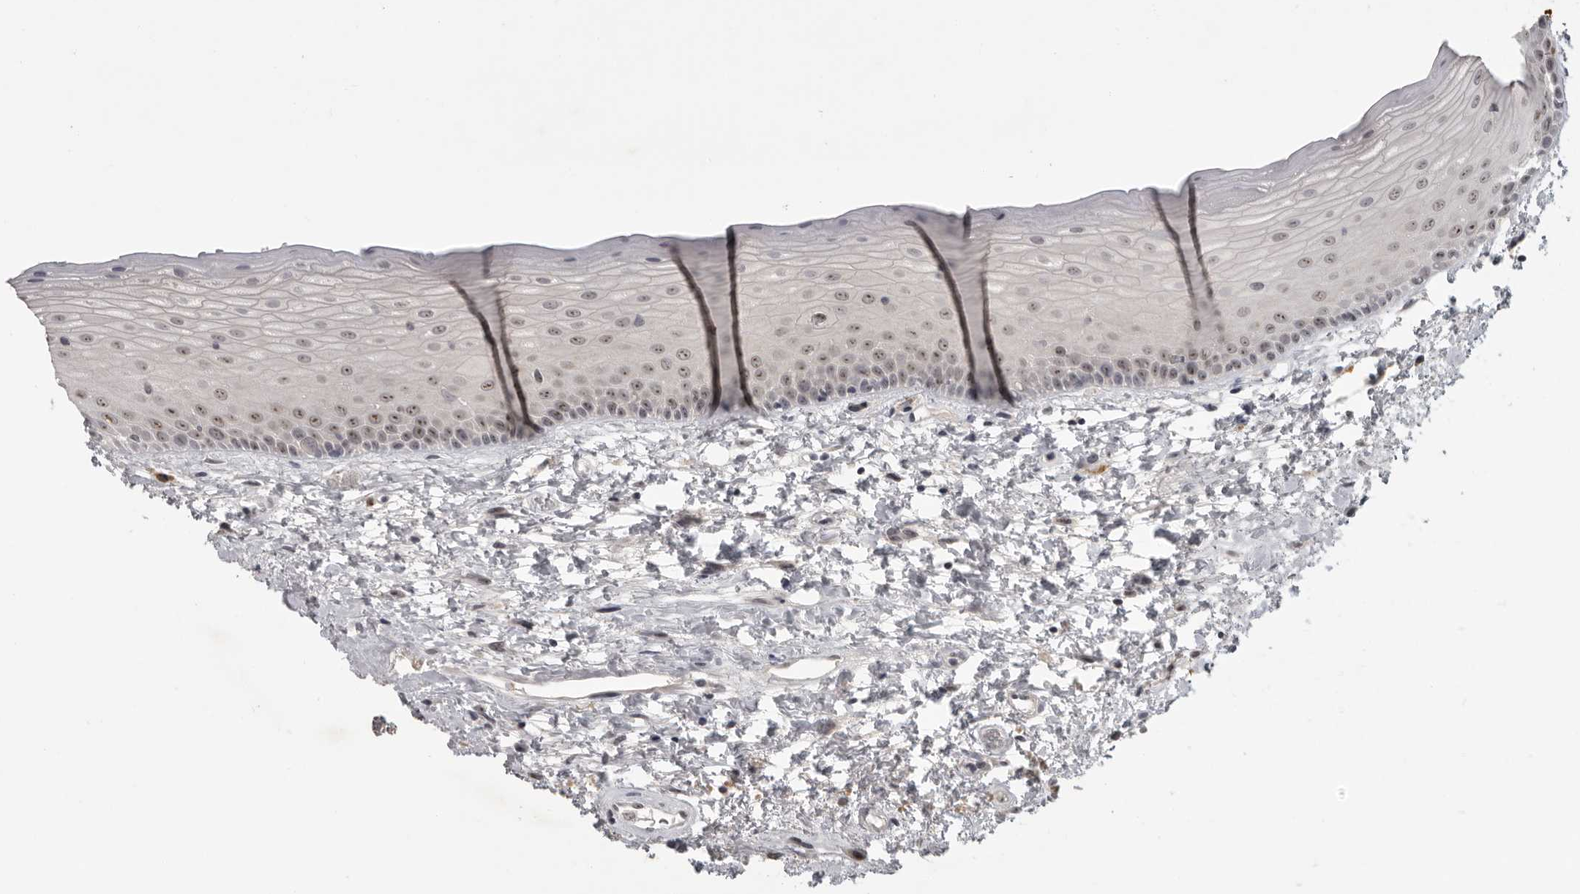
{"staining": {"intensity": "weak", "quantity": "25%-75%", "location": "nuclear"}, "tissue": "oral mucosa", "cell_type": "Squamous epithelial cells", "image_type": "normal", "snomed": [{"axis": "morphology", "description": "Normal tissue, NOS"}, {"axis": "topography", "description": "Oral tissue"}], "caption": "Protein staining of benign oral mucosa demonstrates weak nuclear positivity in approximately 25%-75% of squamous epithelial cells.", "gene": "MRTO4", "patient": {"sex": "female", "age": 76}}